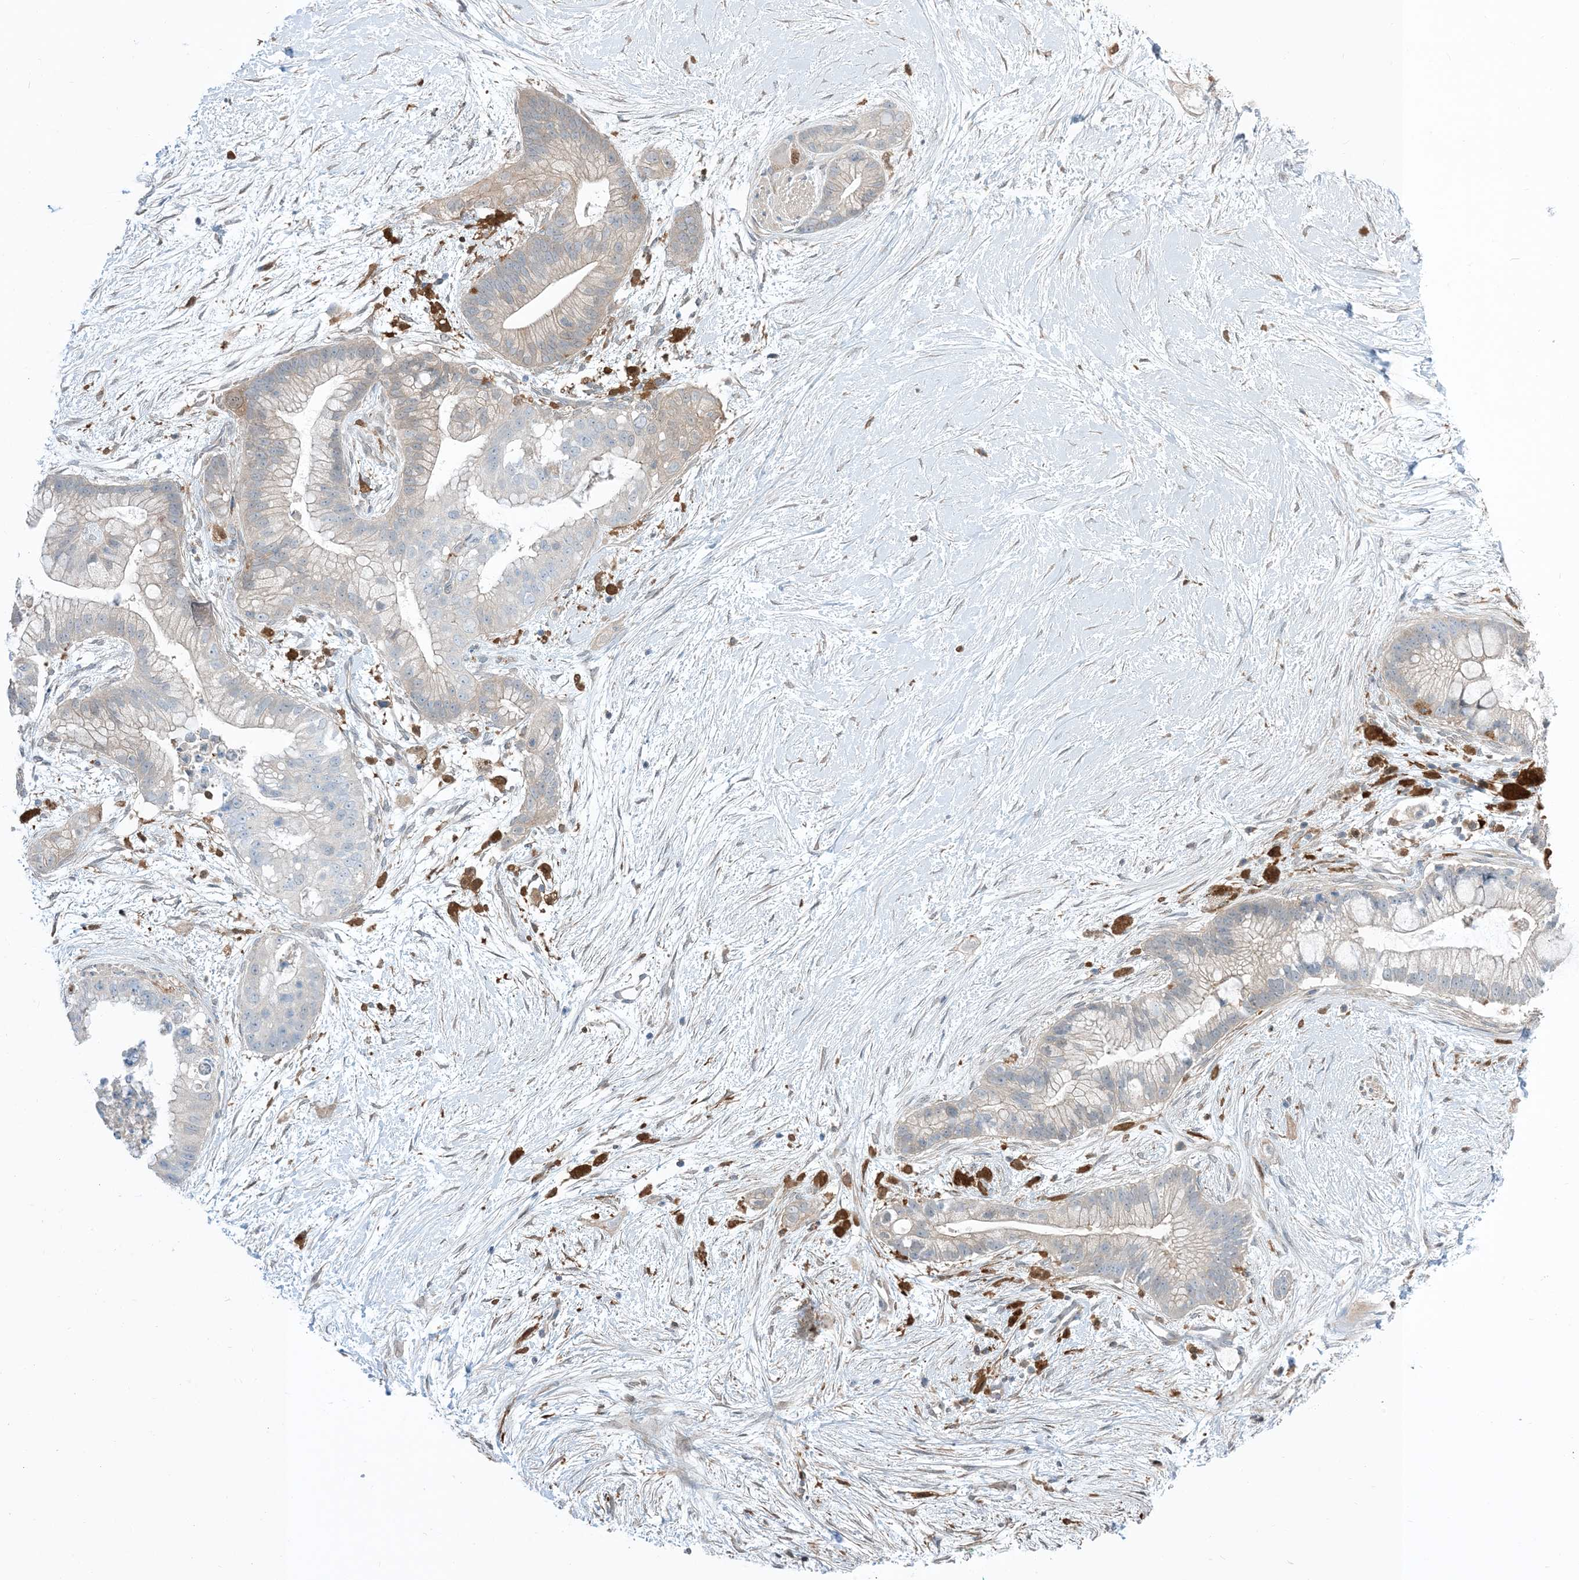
{"staining": {"intensity": "weak", "quantity": "<25%", "location": "cytoplasmic/membranous"}, "tissue": "pancreatic cancer", "cell_type": "Tumor cells", "image_type": "cancer", "snomed": [{"axis": "morphology", "description": "Adenocarcinoma, NOS"}, {"axis": "topography", "description": "Pancreas"}], "caption": "A micrograph of human adenocarcinoma (pancreatic) is negative for staining in tumor cells.", "gene": "NAGK", "patient": {"sex": "male", "age": 53}}